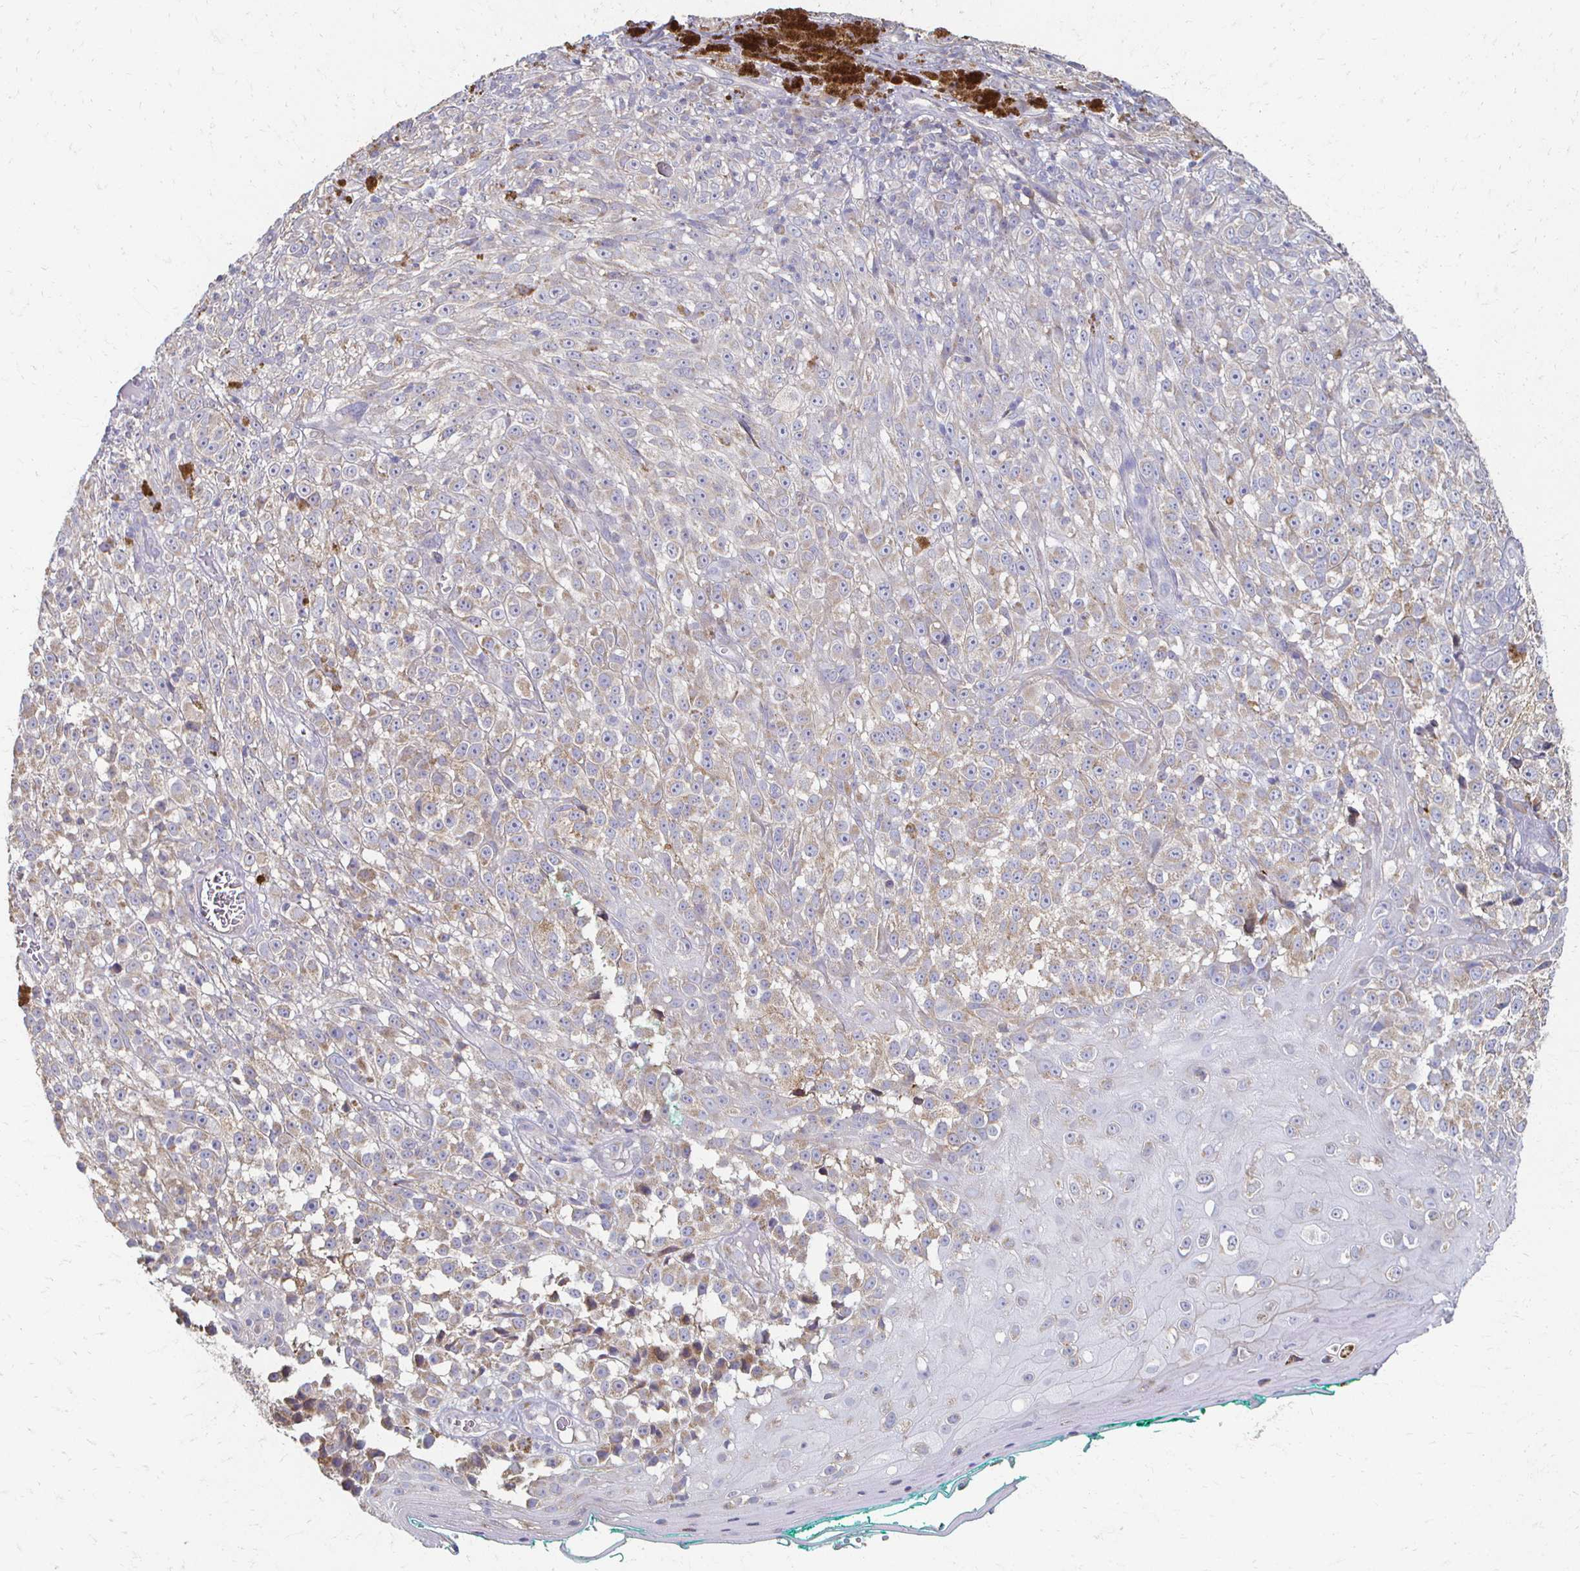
{"staining": {"intensity": "moderate", "quantity": ">75%", "location": "cytoplasmic/membranous"}, "tissue": "melanoma", "cell_type": "Tumor cells", "image_type": "cancer", "snomed": [{"axis": "morphology", "description": "Malignant melanoma, NOS"}, {"axis": "topography", "description": "Skin"}], "caption": "Brown immunohistochemical staining in human melanoma shows moderate cytoplasmic/membranous expression in approximately >75% of tumor cells.", "gene": "CX3CR1", "patient": {"sex": "male", "age": 79}}